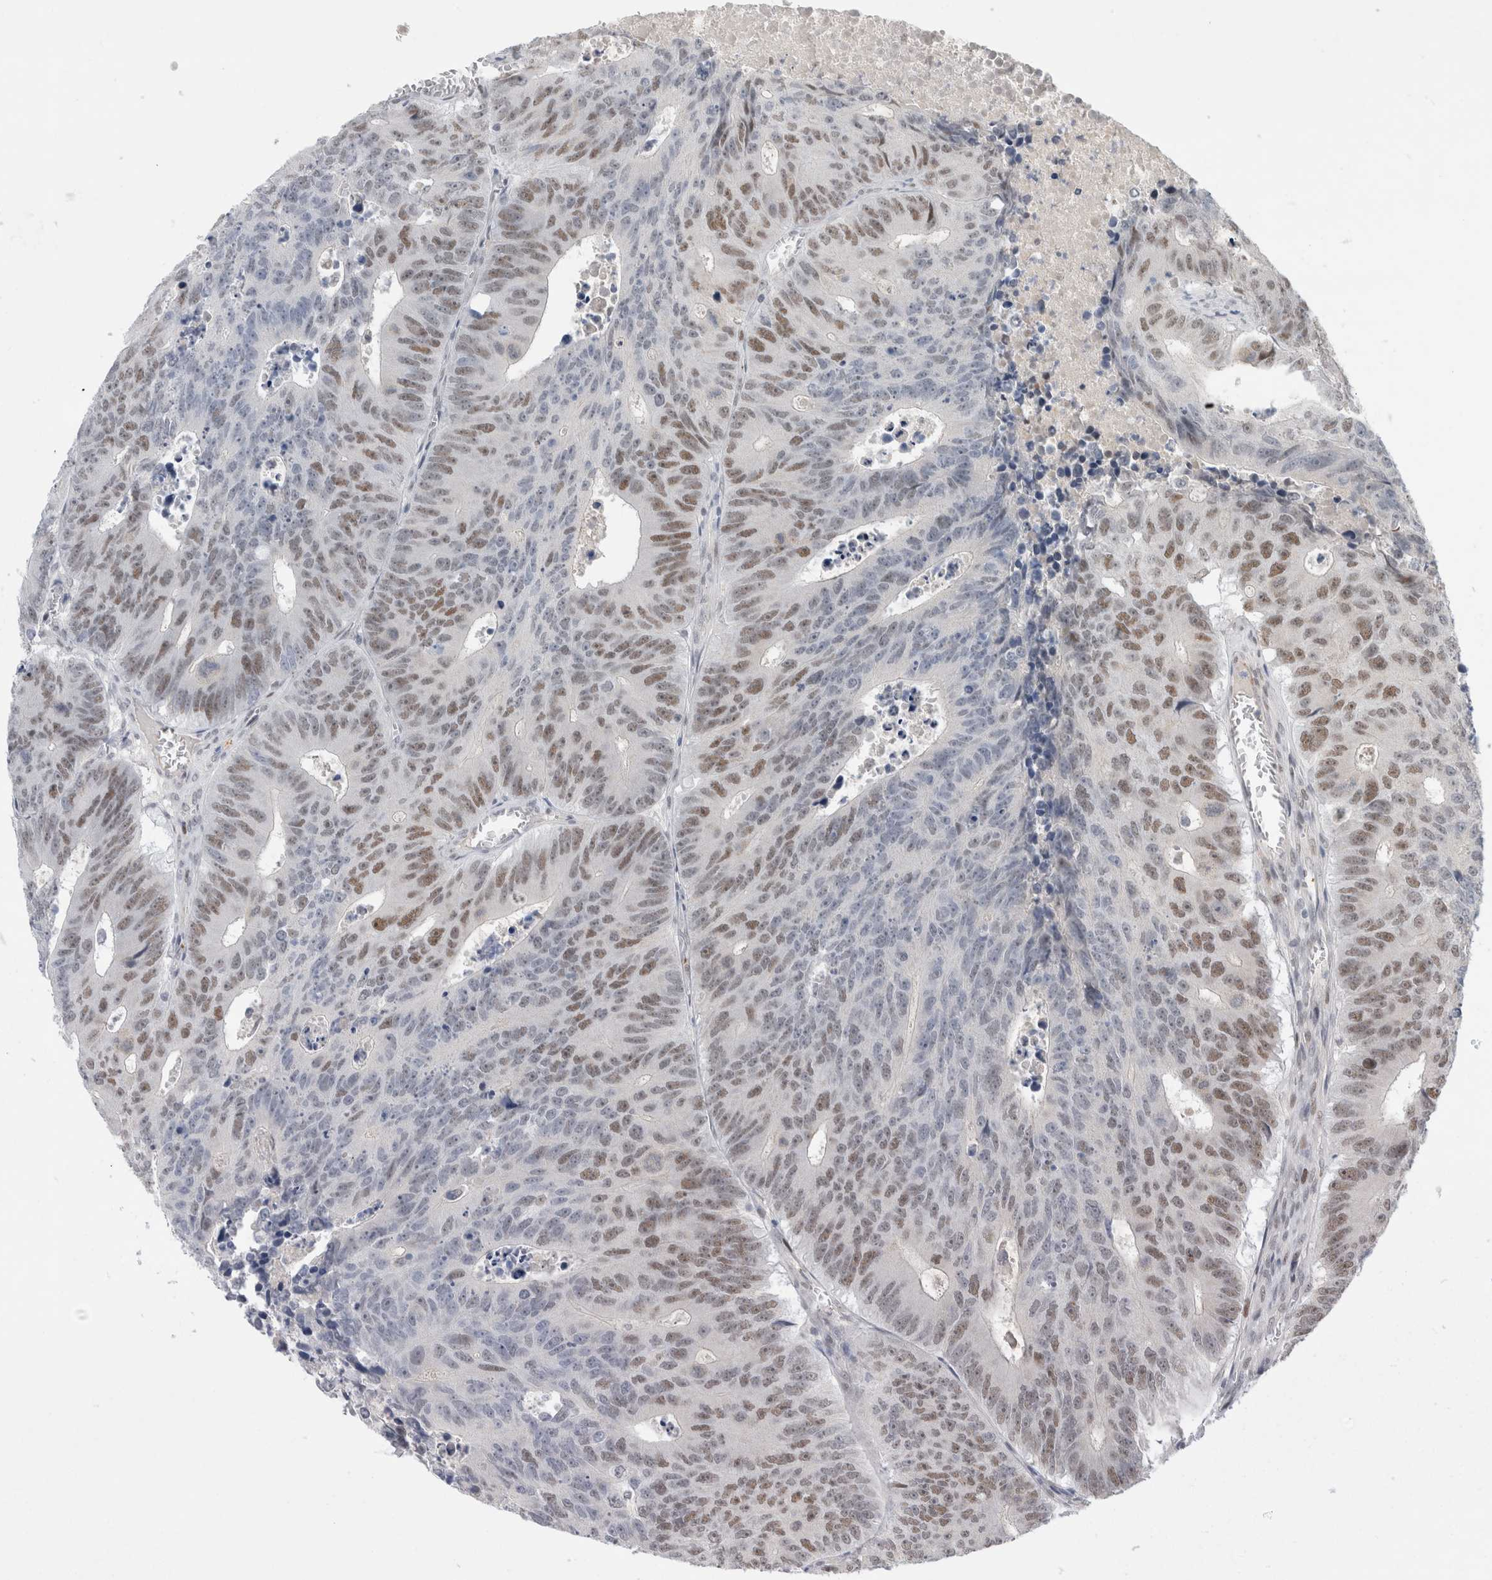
{"staining": {"intensity": "moderate", "quantity": "25%-75%", "location": "nuclear"}, "tissue": "colorectal cancer", "cell_type": "Tumor cells", "image_type": "cancer", "snomed": [{"axis": "morphology", "description": "Adenocarcinoma, NOS"}, {"axis": "topography", "description": "Colon"}], "caption": "Colorectal adenocarcinoma stained for a protein (brown) shows moderate nuclear positive staining in about 25%-75% of tumor cells.", "gene": "KNL1", "patient": {"sex": "male", "age": 87}}